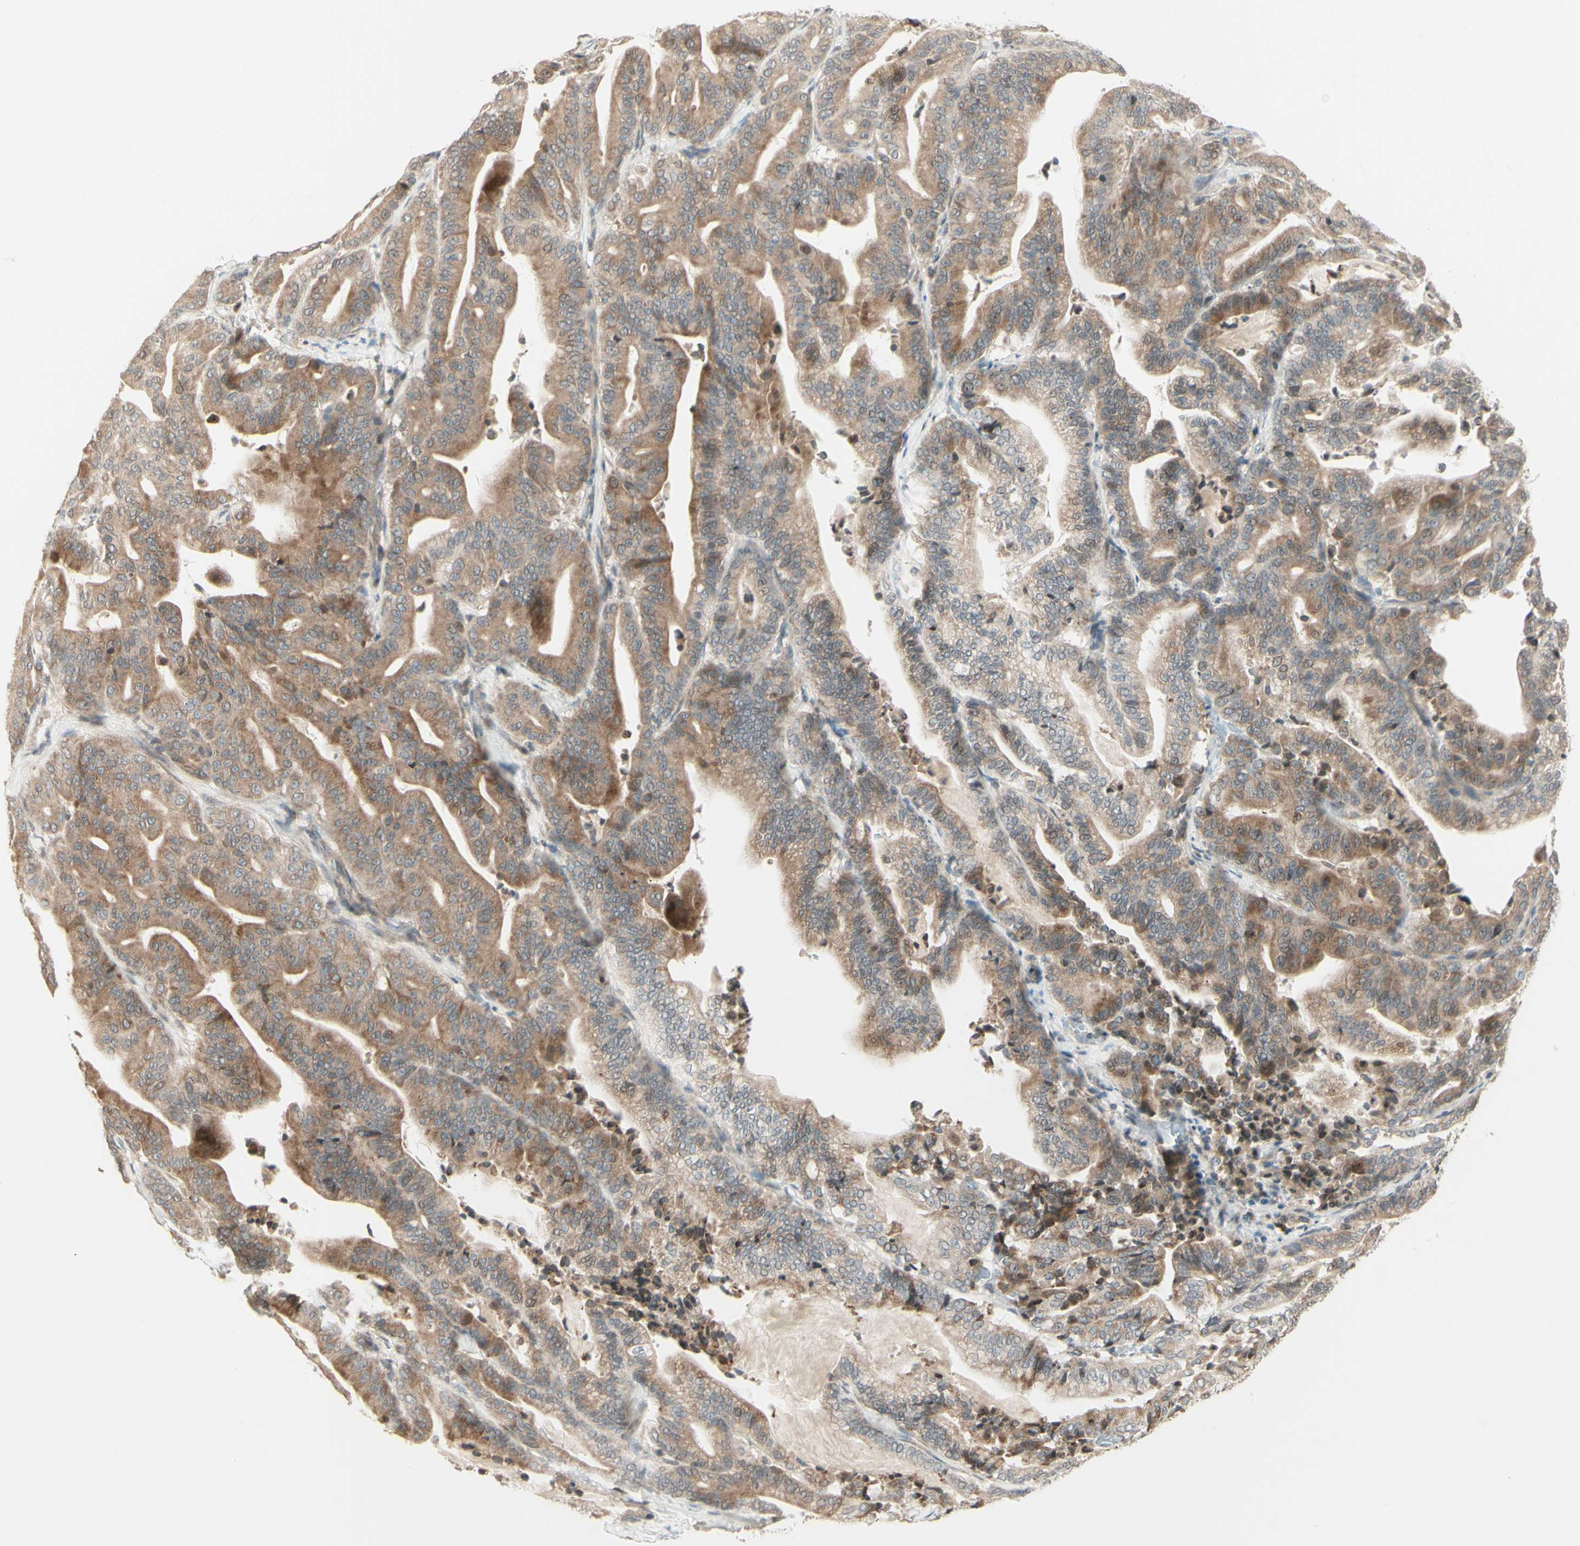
{"staining": {"intensity": "weak", "quantity": ">75%", "location": "cytoplasmic/membranous"}, "tissue": "pancreatic cancer", "cell_type": "Tumor cells", "image_type": "cancer", "snomed": [{"axis": "morphology", "description": "Adenocarcinoma, NOS"}, {"axis": "topography", "description": "Pancreas"}], "caption": "Tumor cells display low levels of weak cytoplasmic/membranous positivity in approximately >75% of cells in human pancreatic cancer.", "gene": "ZW10", "patient": {"sex": "male", "age": 63}}